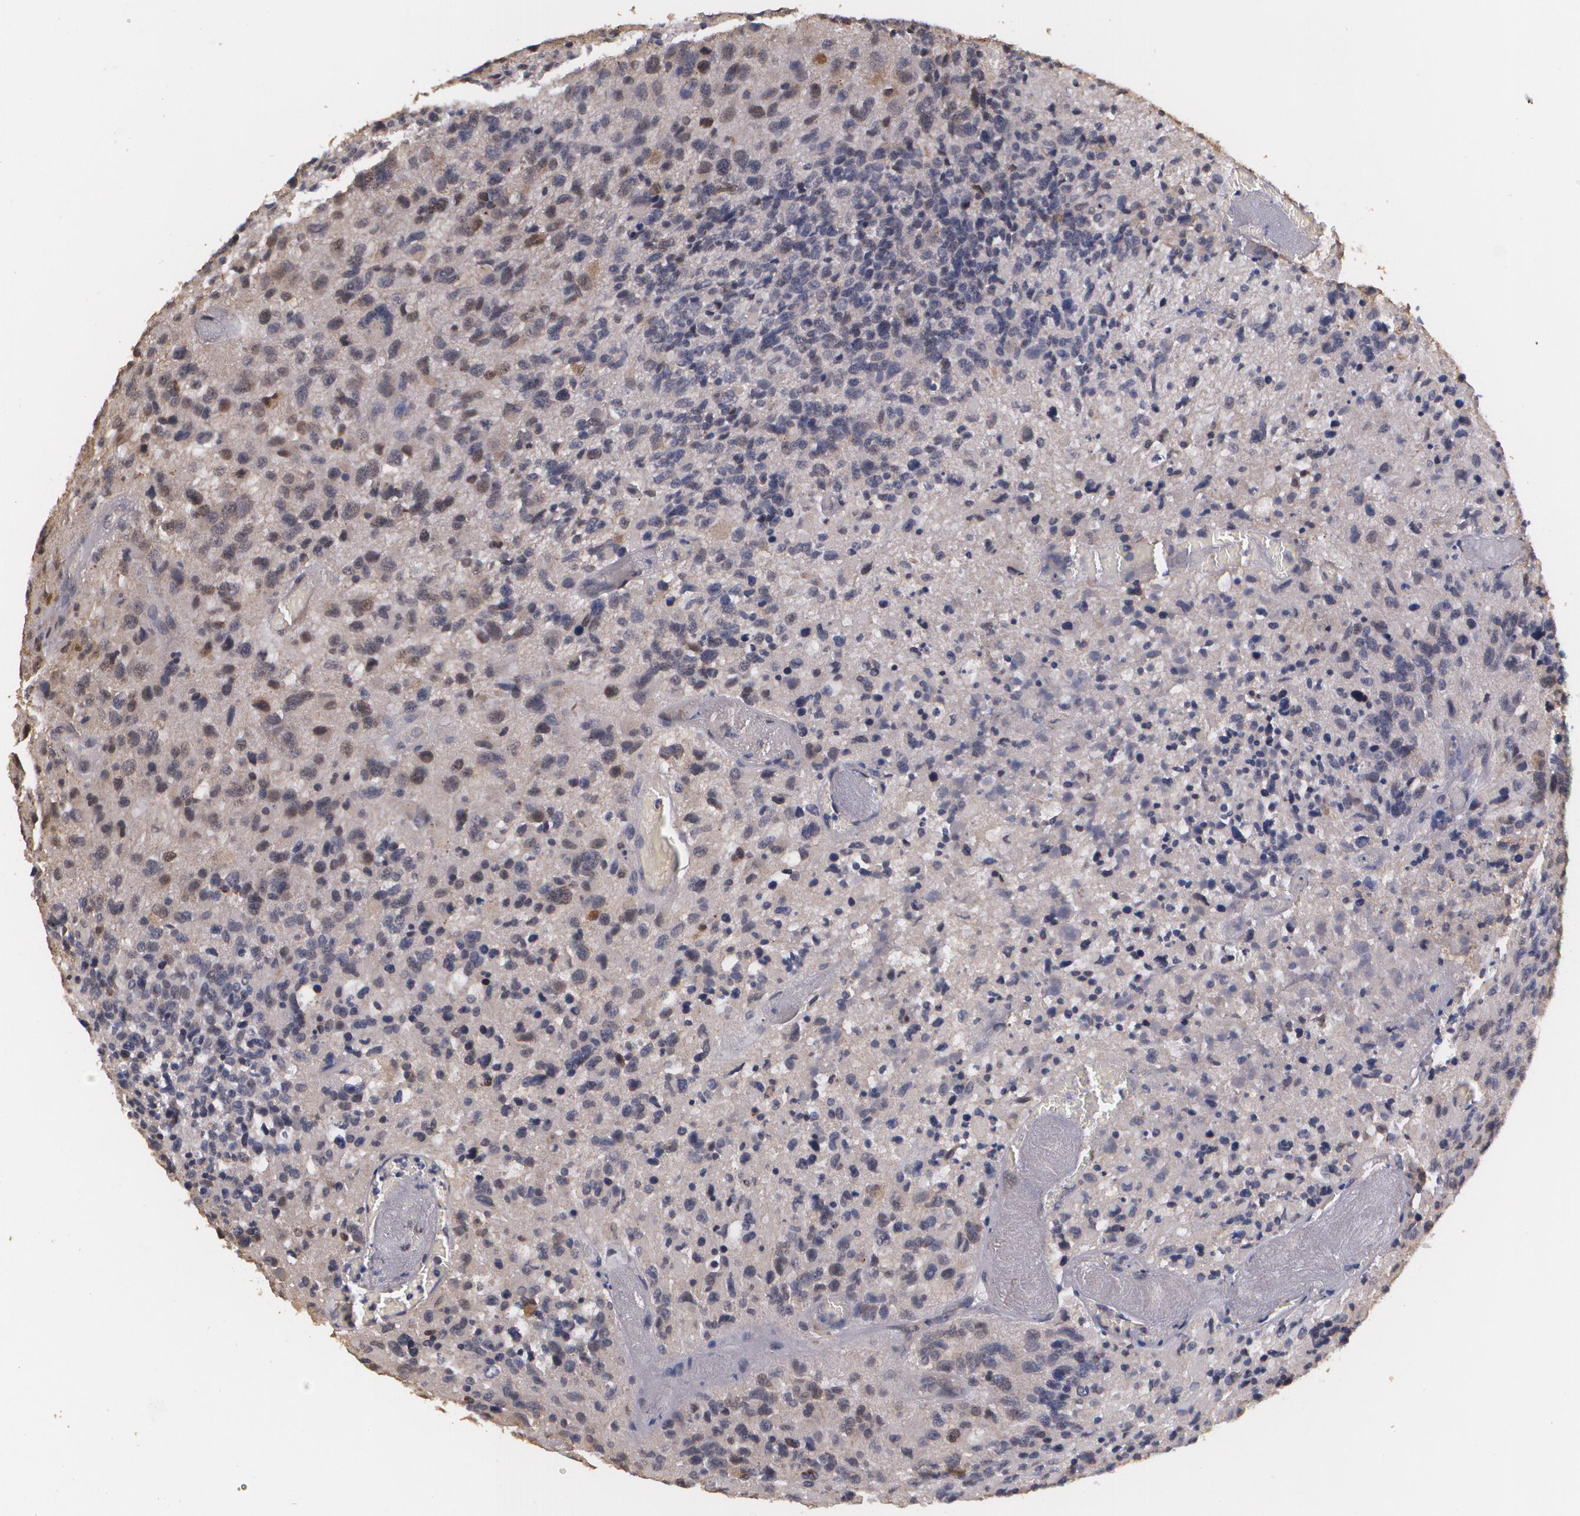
{"staining": {"intensity": "moderate", "quantity": "<25%", "location": "nuclear"}, "tissue": "glioma", "cell_type": "Tumor cells", "image_type": "cancer", "snomed": [{"axis": "morphology", "description": "Glioma, malignant, High grade"}, {"axis": "topography", "description": "Brain"}], "caption": "IHC staining of glioma, which displays low levels of moderate nuclear expression in approximately <25% of tumor cells indicating moderate nuclear protein staining. The staining was performed using DAB (brown) for protein detection and nuclei were counterstained in hematoxylin (blue).", "gene": "BRCA1", "patient": {"sex": "male", "age": 69}}